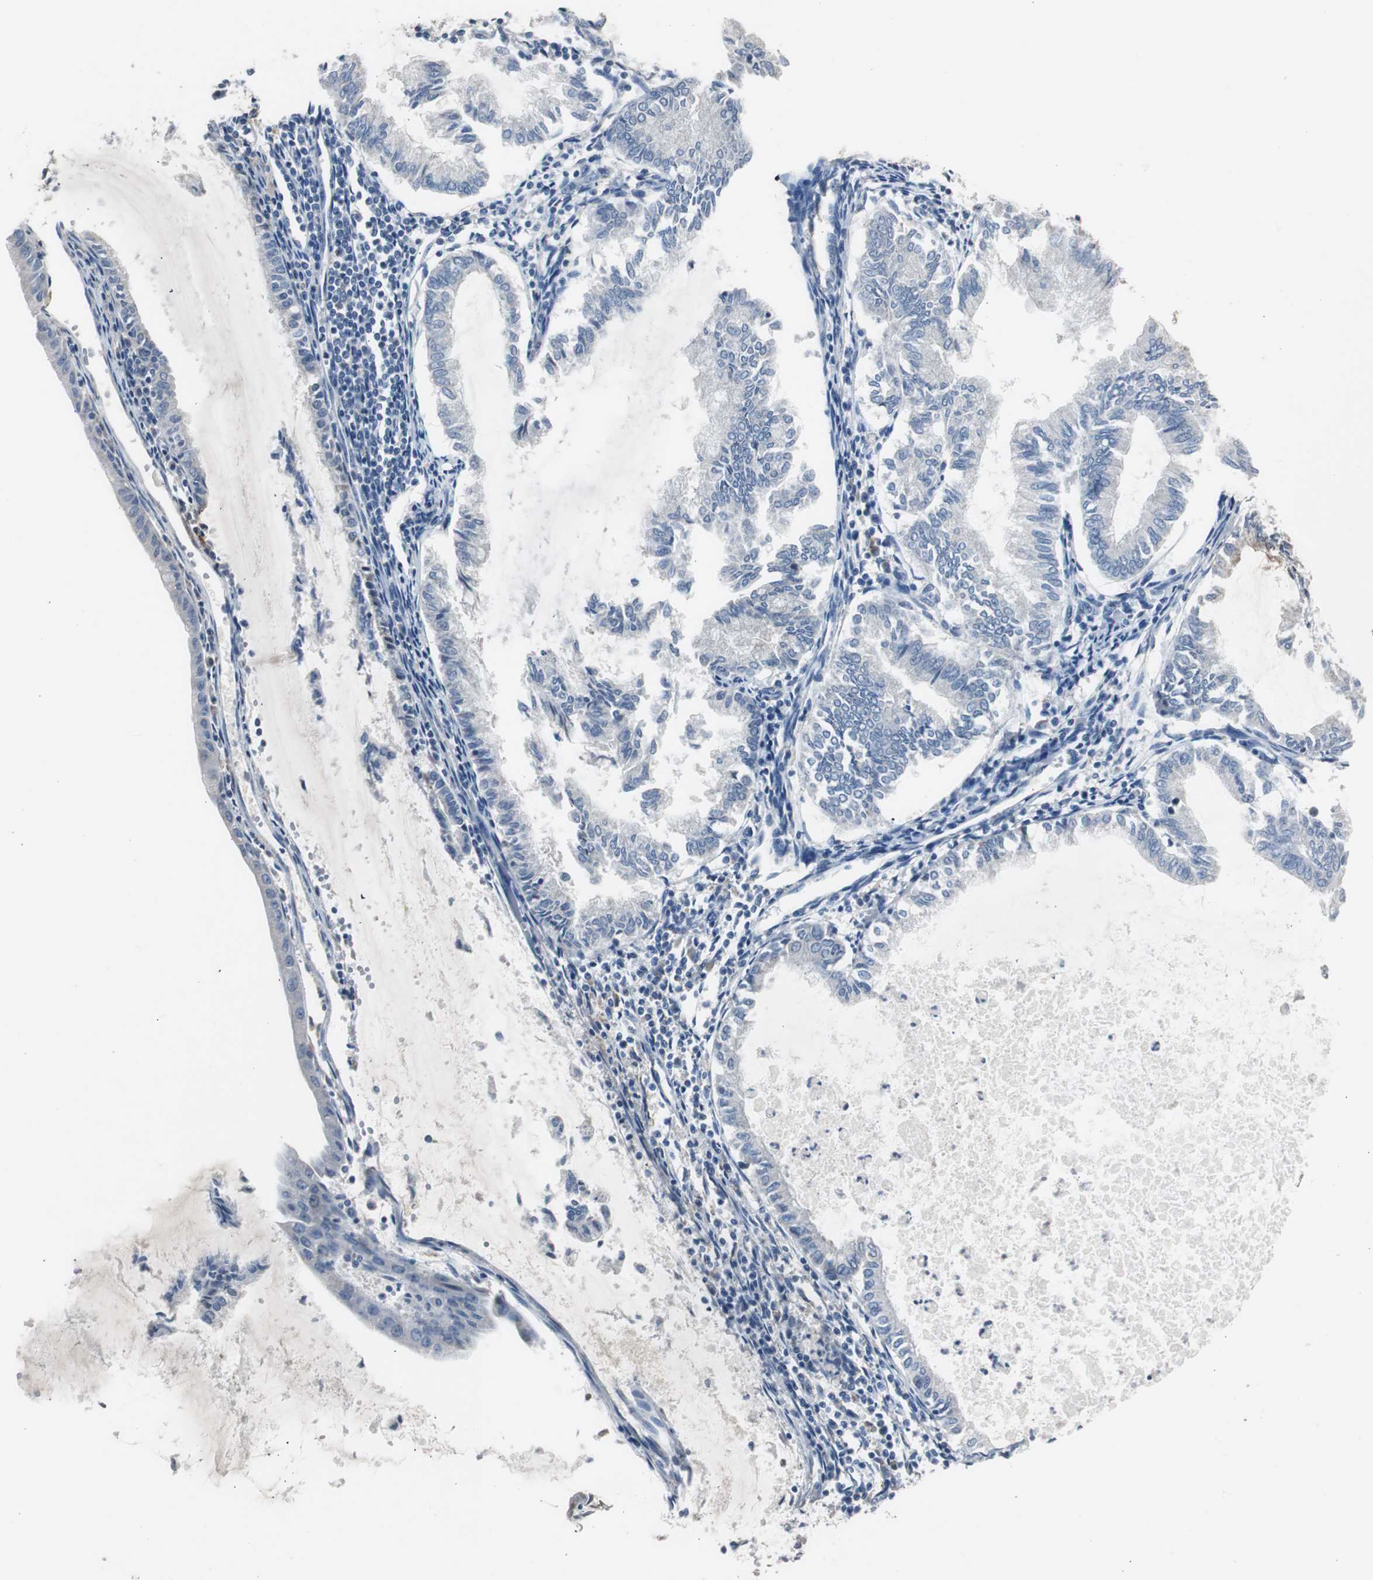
{"staining": {"intensity": "negative", "quantity": "none", "location": "none"}, "tissue": "endometrial cancer", "cell_type": "Tumor cells", "image_type": "cancer", "snomed": [{"axis": "morphology", "description": "Adenocarcinoma, NOS"}, {"axis": "topography", "description": "Endometrium"}], "caption": "Adenocarcinoma (endometrial) was stained to show a protein in brown. There is no significant staining in tumor cells.", "gene": "TK1", "patient": {"sex": "female", "age": 86}}